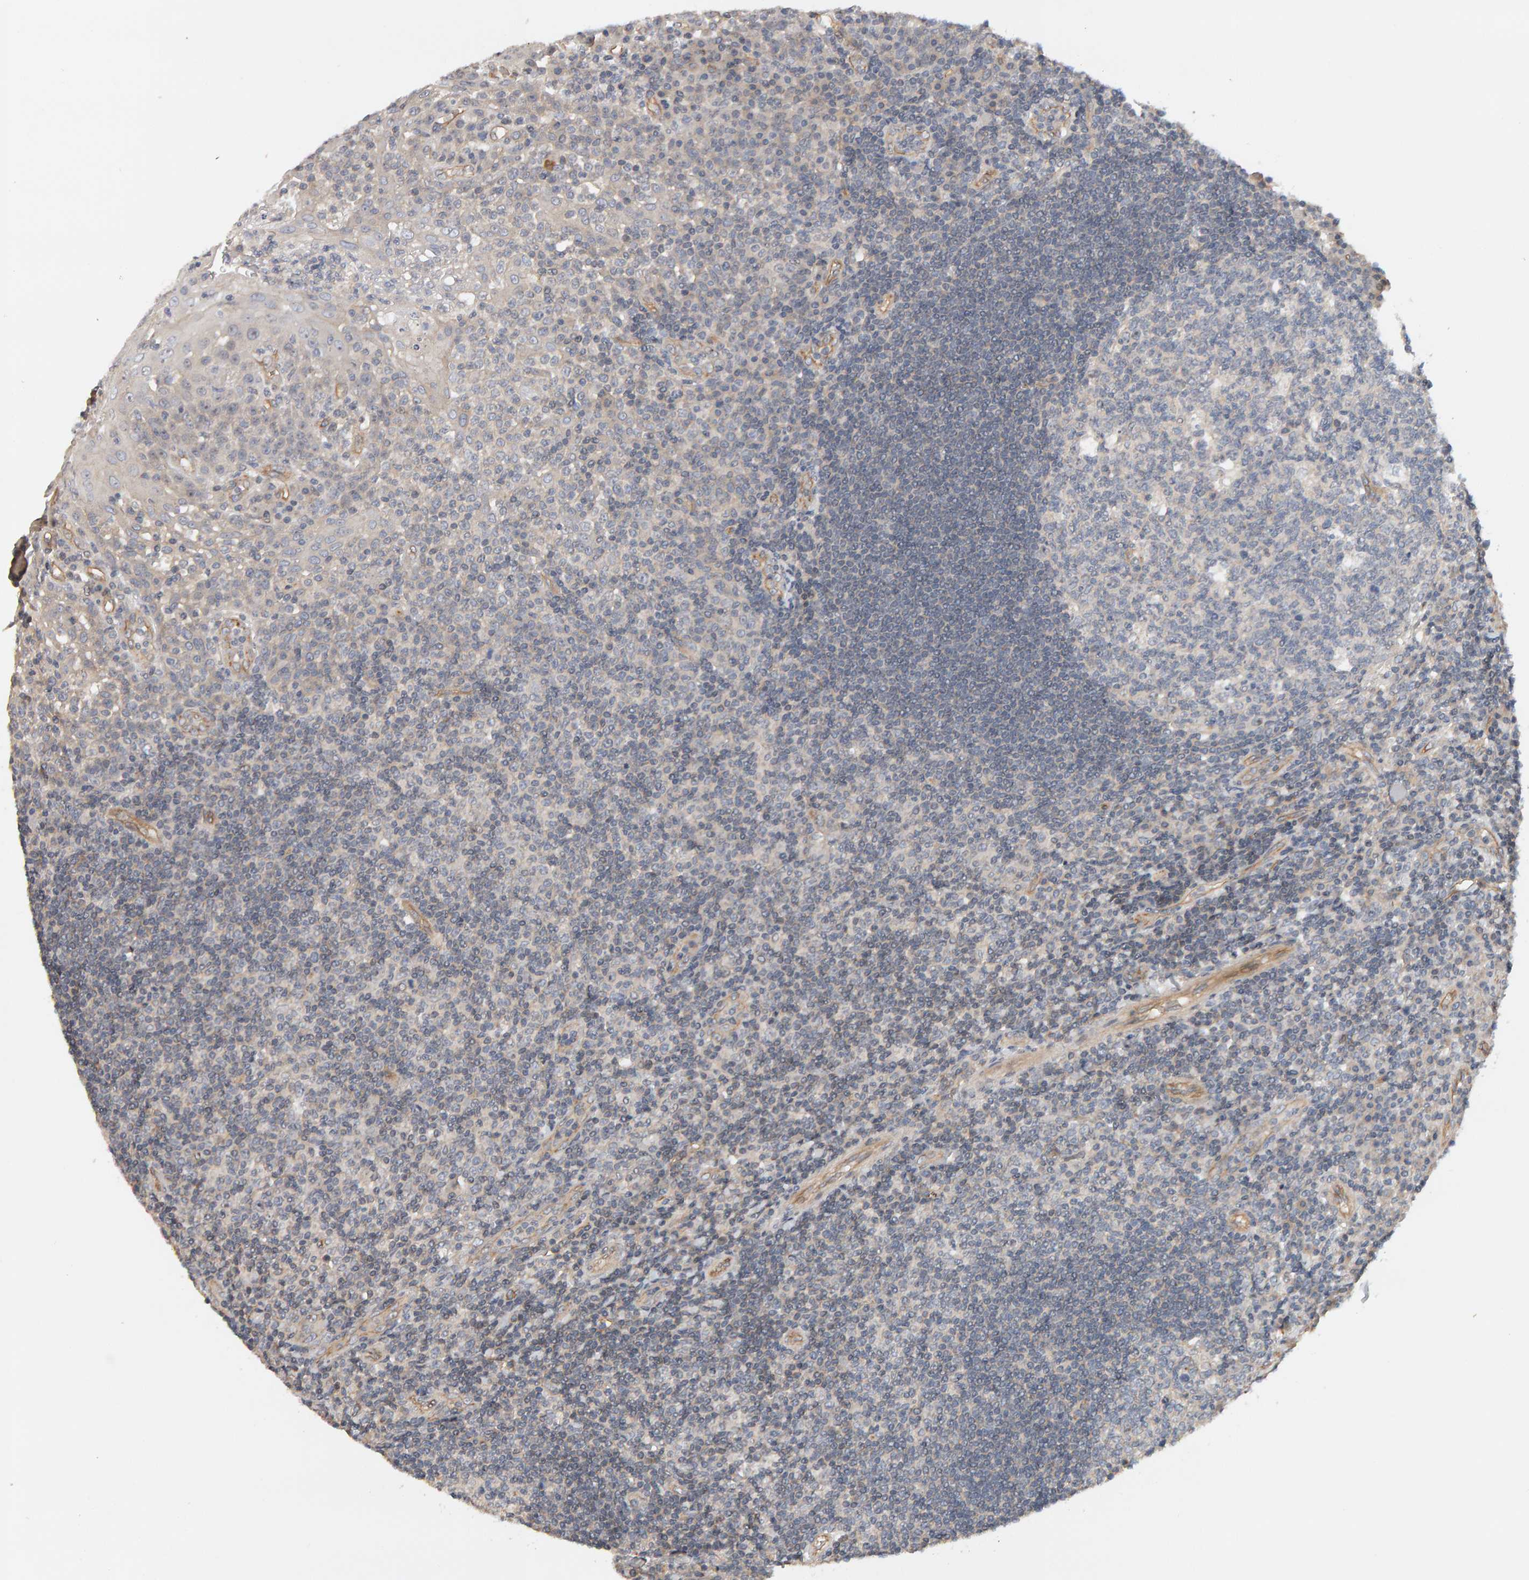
{"staining": {"intensity": "negative", "quantity": "none", "location": "none"}, "tissue": "tonsil", "cell_type": "Germinal center cells", "image_type": "normal", "snomed": [{"axis": "morphology", "description": "Normal tissue, NOS"}, {"axis": "topography", "description": "Tonsil"}], "caption": "Tonsil stained for a protein using immunohistochemistry demonstrates no expression germinal center cells.", "gene": "PPP1R16A", "patient": {"sex": "female", "age": 40}}